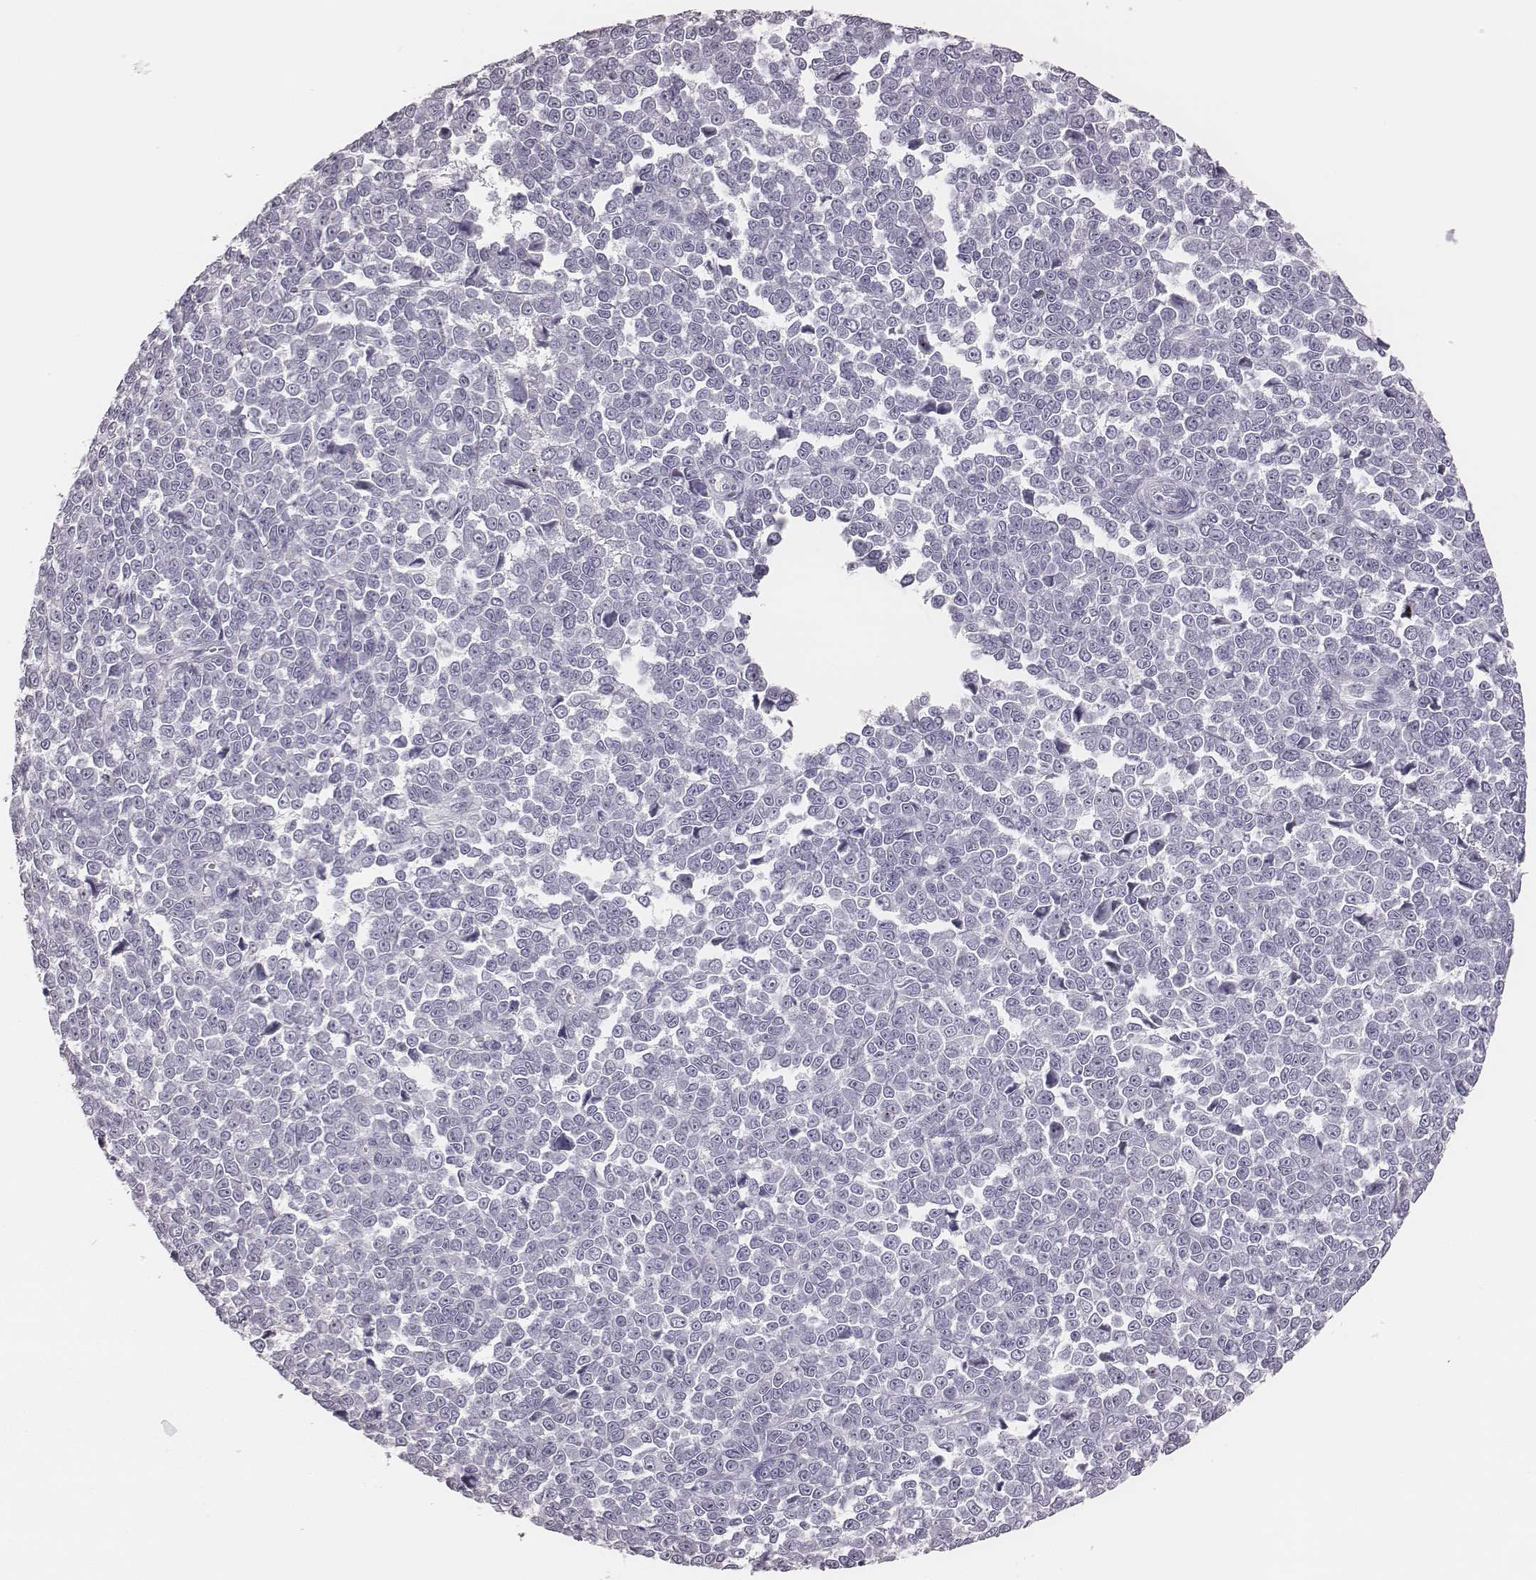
{"staining": {"intensity": "negative", "quantity": "none", "location": "none"}, "tissue": "melanoma", "cell_type": "Tumor cells", "image_type": "cancer", "snomed": [{"axis": "morphology", "description": "Malignant melanoma, NOS"}, {"axis": "topography", "description": "Skin"}], "caption": "Immunohistochemical staining of human malignant melanoma exhibits no significant expression in tumor cells.", "gene": "ZNF365", "patient": {"sex": "female", "age": 95}}